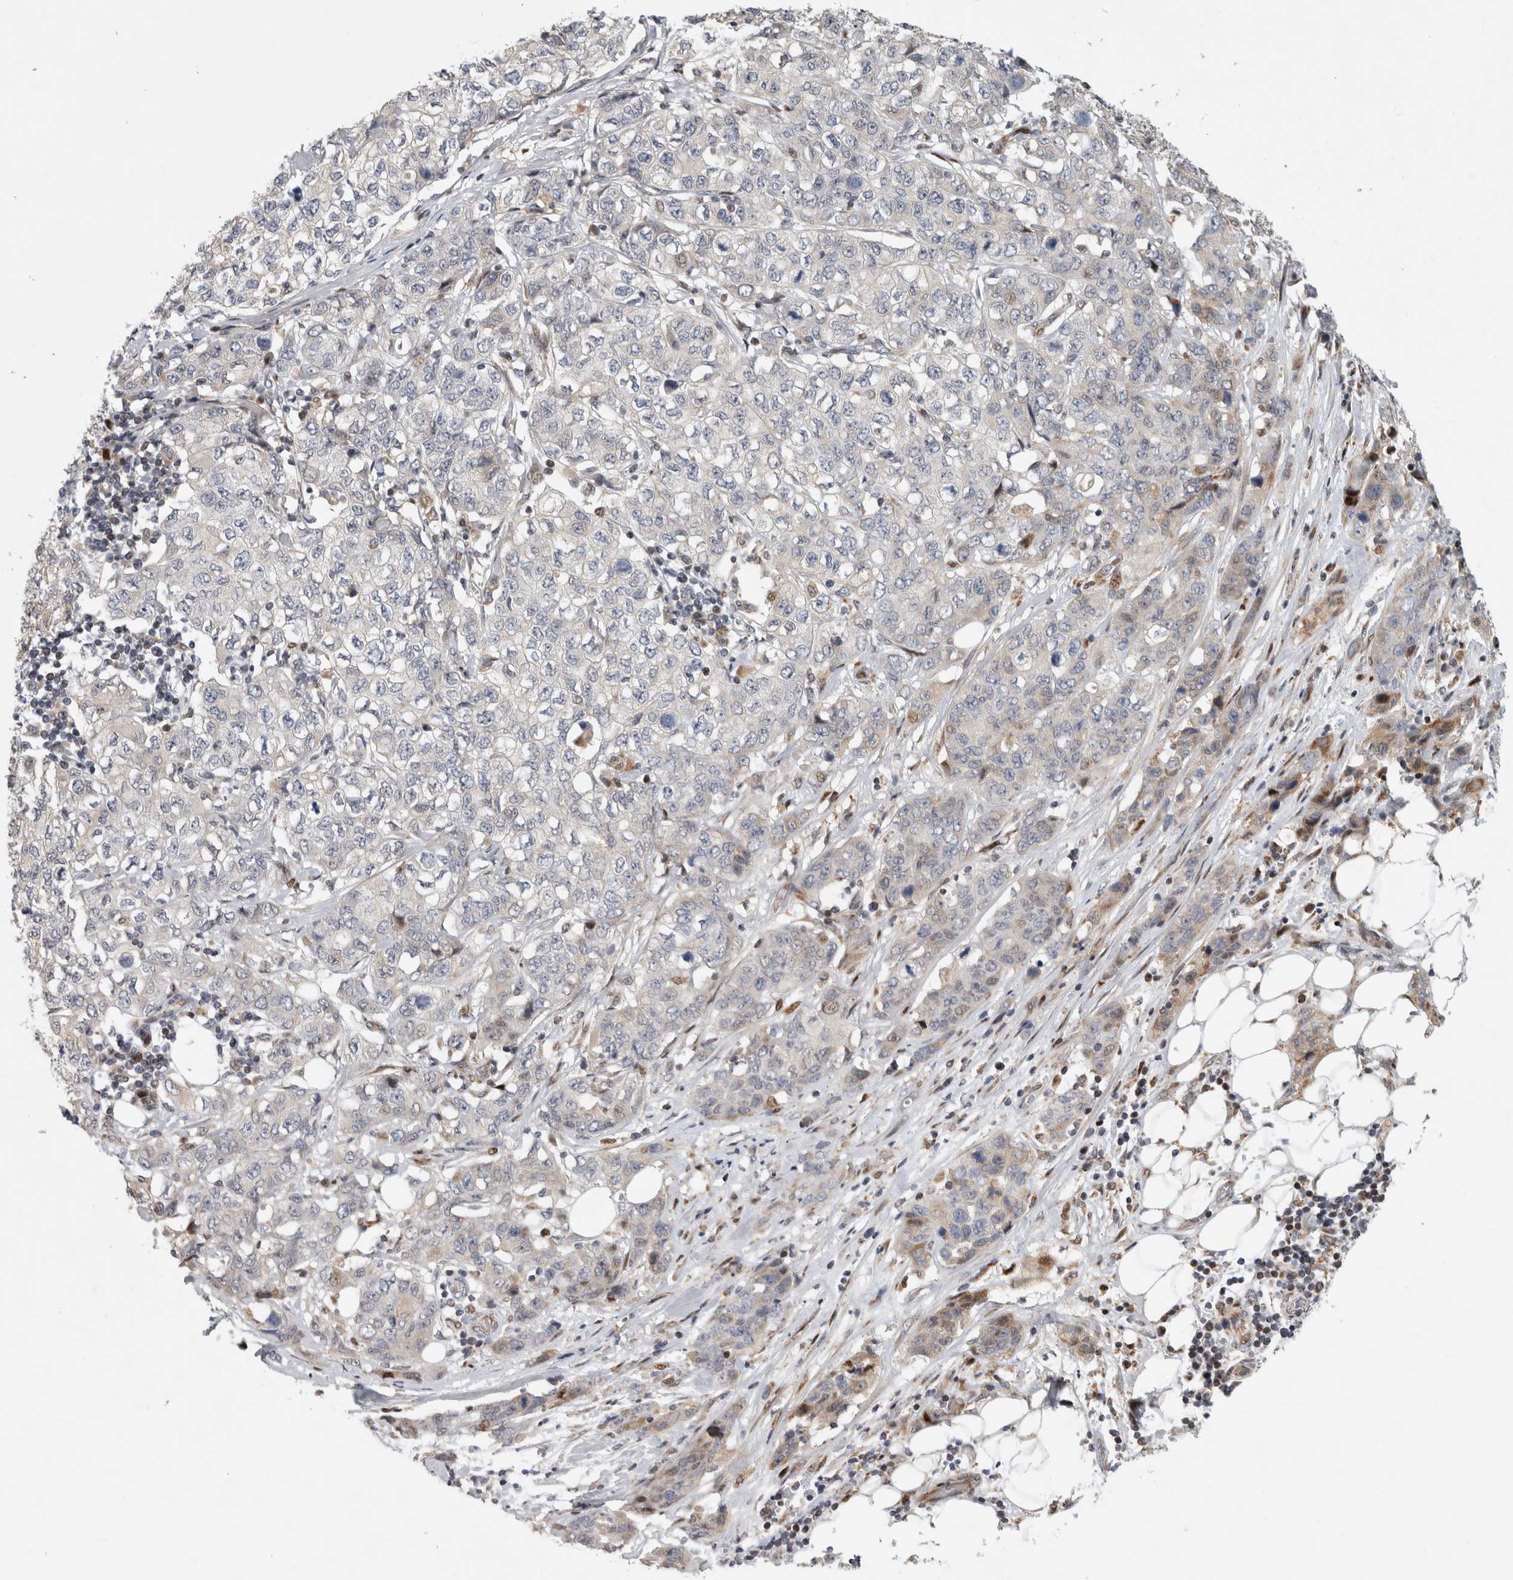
{"staining": {"intensity": "negative", "quantity": "none", "location": "none"}, "tissue": "stomach cancer", "cell_type": "Tumor cells", "image_type": "cancer", "snomed": [{"axis": "morphology", "description": "Adenocarcinoma, NOS"}, {"axis": "topography", "description": "Stomach"}], "caption": "This micrograph is of adenocarcinoma (stomach) stained with immunohistochemistry to label a protein in brown with the nuclei are counter-stained blue. There is no expression in tumor cells.", "gene": "RBM48", "patient": {"sex": "male", "age": 48}}